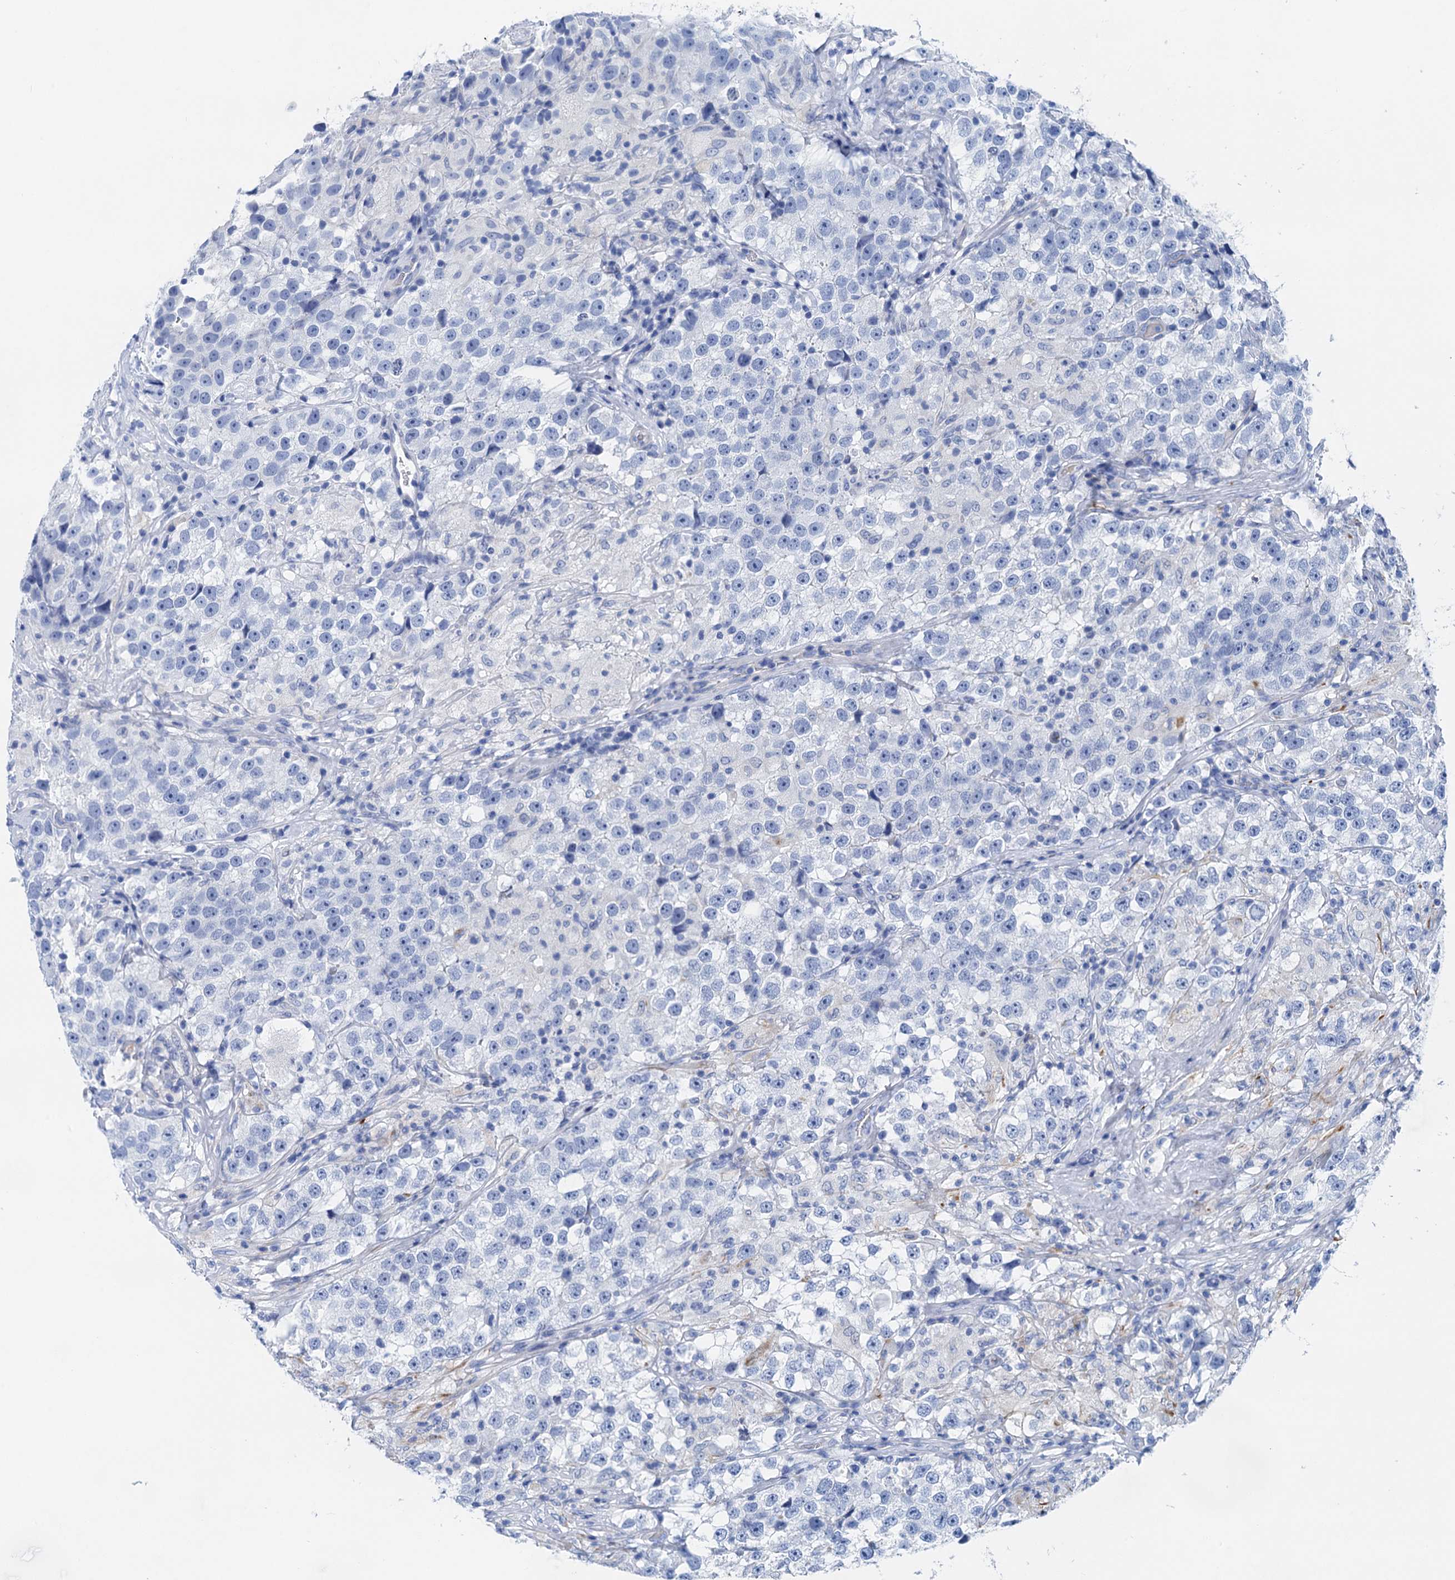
{"staining": {"intensity": "negative", "quantity": "none", "location": "none"}, "tissue": "testis cancer", "cell_type": "Tumor cells", "image_type": "cancer", "snomed": [{"axis": "morphology", "description": "Seminoma, NOS"}, {"axis": "topography", "description": "Testis"}], "caption": "Testis cancer (seminoma) stained for a protein using immunohistochemistry displays no positivity tumor cells.", "gene": "NLRP10", "patient": {"sex": "male", "age": 46}}